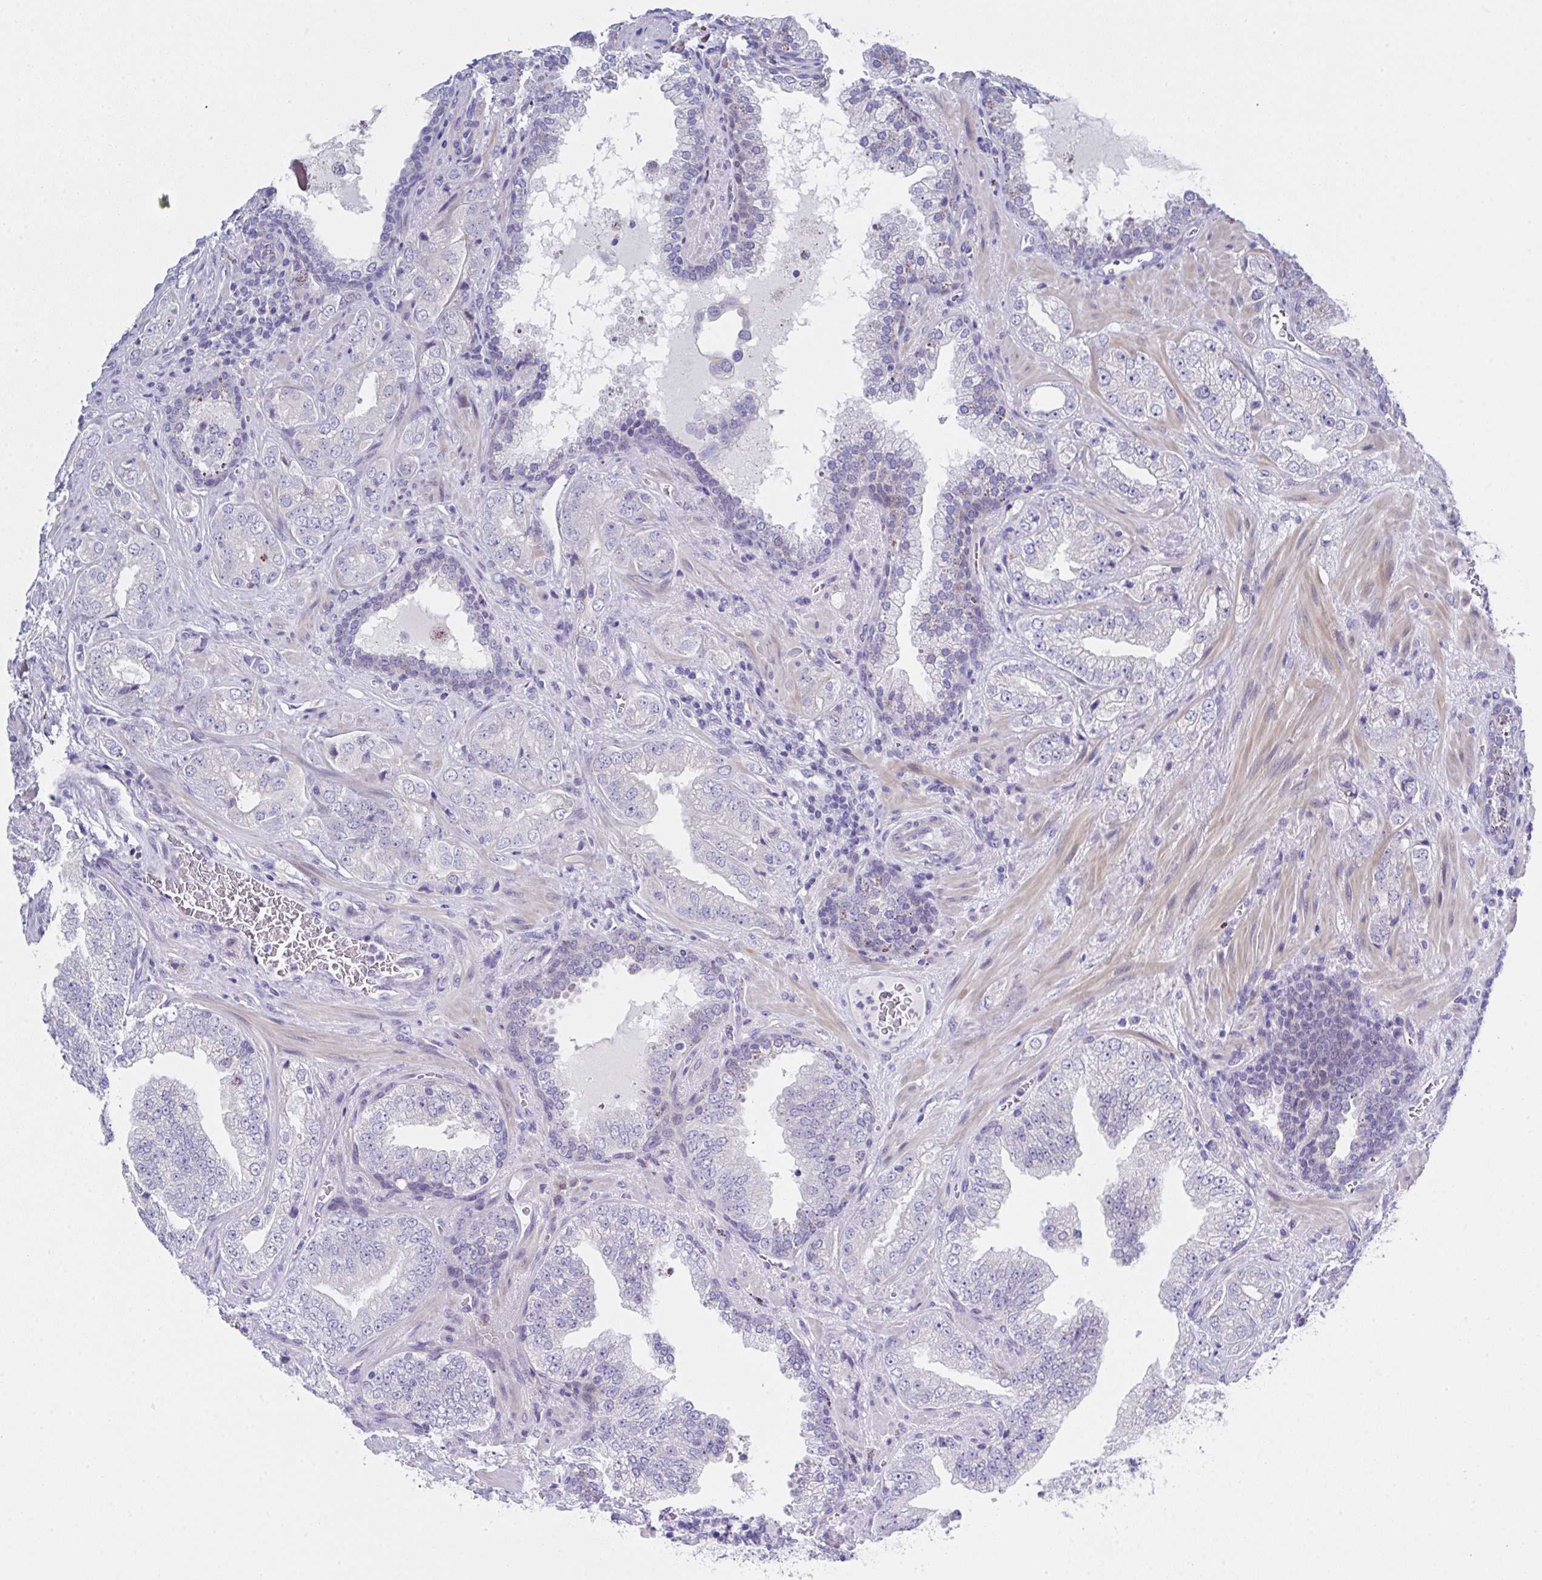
{"staining": {"intensity": "negative", "quantity": "none", "location": "none"}, "tissue": "prostate cancer", "cell_type": "Tumor cells", "image_type": "cancer", "snomed": [{"axis": "morphology", "description": "Adenocarcinoma, High grade"}, {"axis": "topography", "description": "Prostate"}], "caption": "A micrograph of prostate adenocarcinoma (high-grade) stained for a protein exhibits no brown staining in tumor cells. Brightfield microscopy of immunohistochemistry stained with DAB (brown) and hematoxylin (blue), captured at high magnification.", "gene": "FBXO47", "patient": {"sex": "male", "age": 67}}